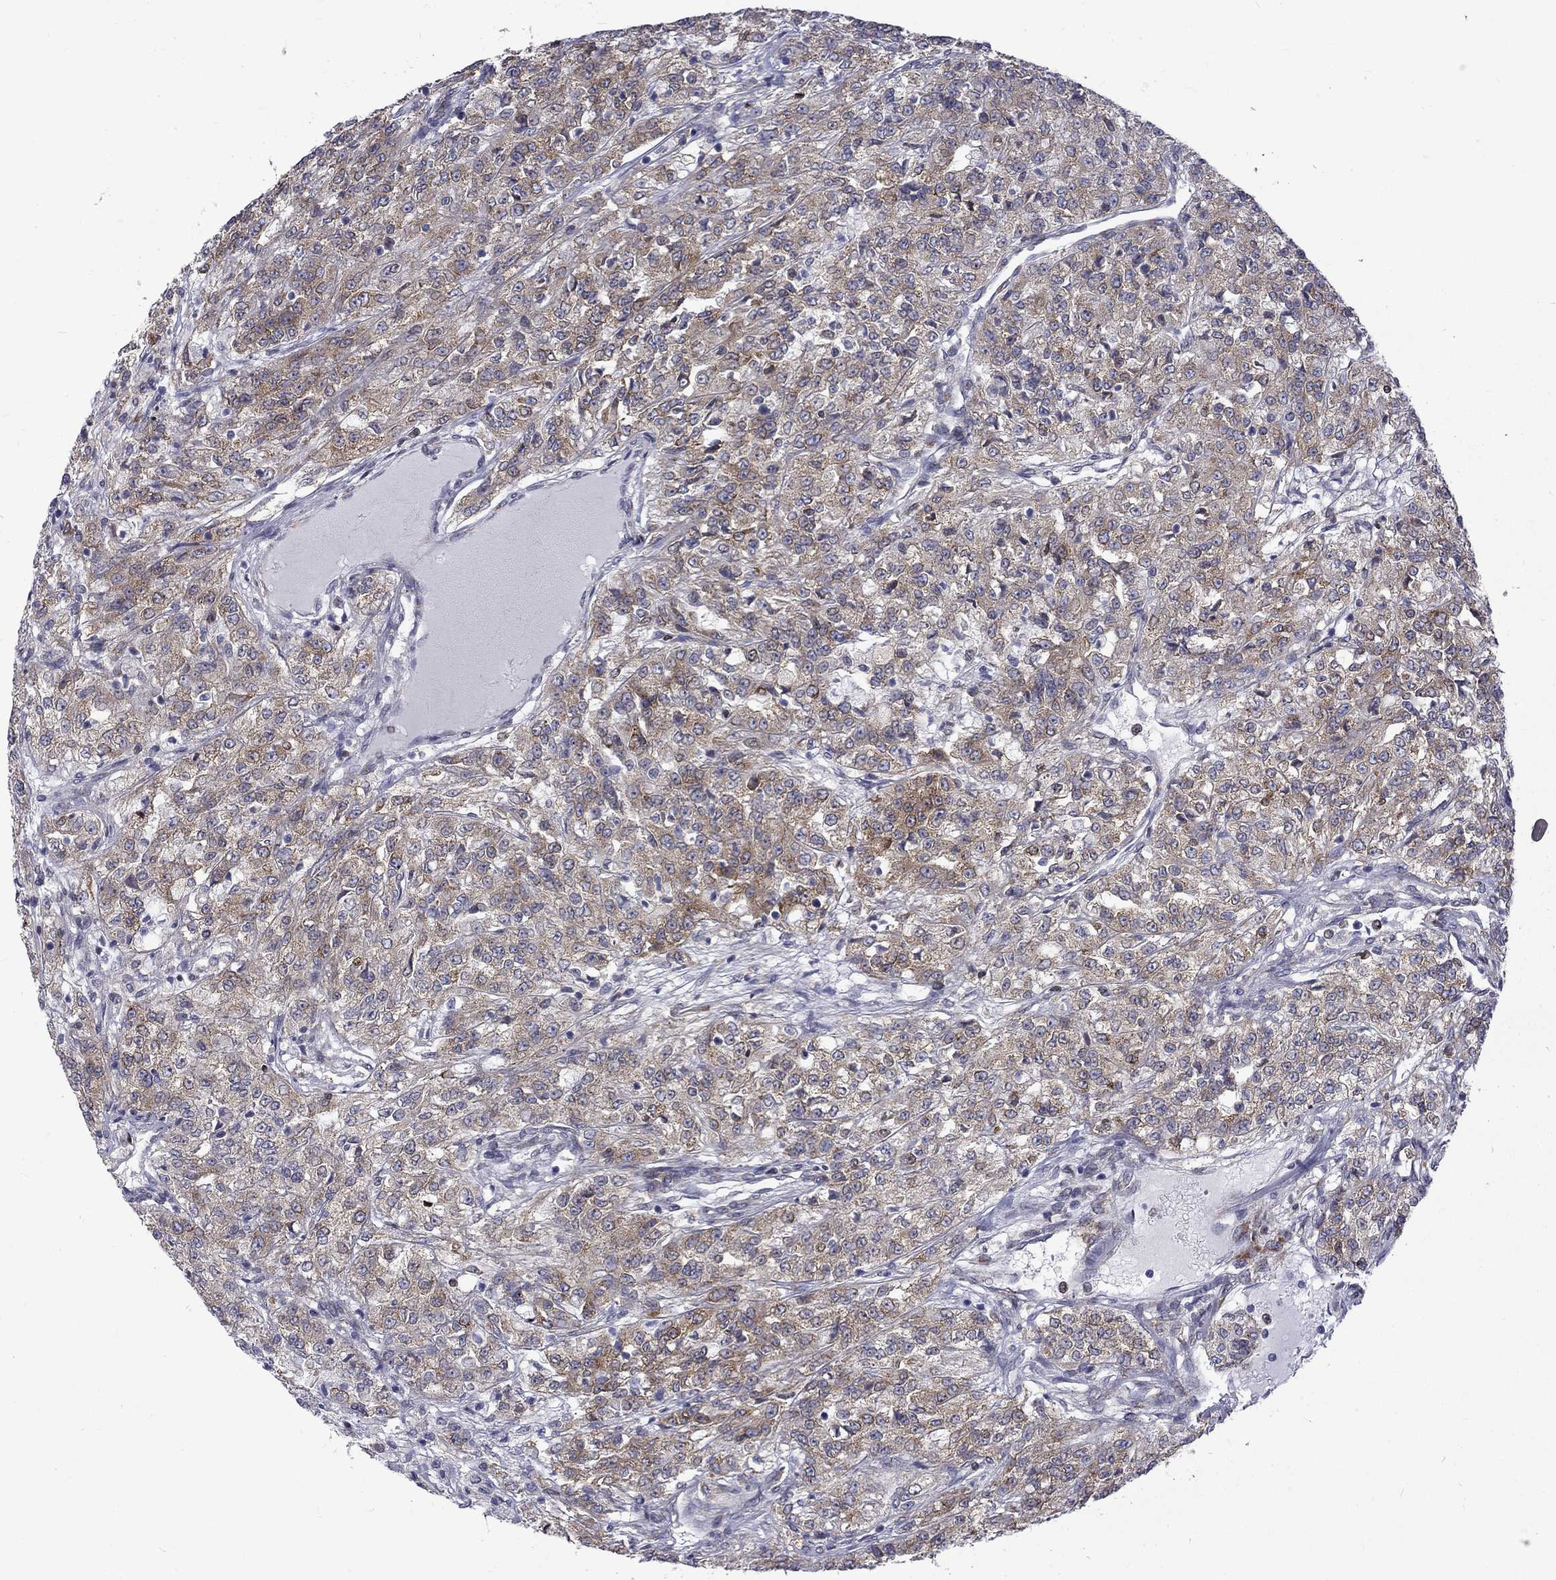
{"staining": {"intensity": "weak", "quantity": "25%-75%", "location": "cytoplasmic/membranous"}, "tissue": "renal cancer", "cell_type": "Tumor cells", "image_type": "cancer", "snomed": [{"axis": "morphology", "description": "Adenocarcinoma, NOS"}, {"axis": "topography", "description": "Kidney"}], "caption": "Immunohistochemistry of renal cancer shows low levels of weak cytoplasmic/membranous expression in approximately 25%-75% of tumor cells.", "gene": "PABPC4", "patient": {"sex": "female", "age": 63}}